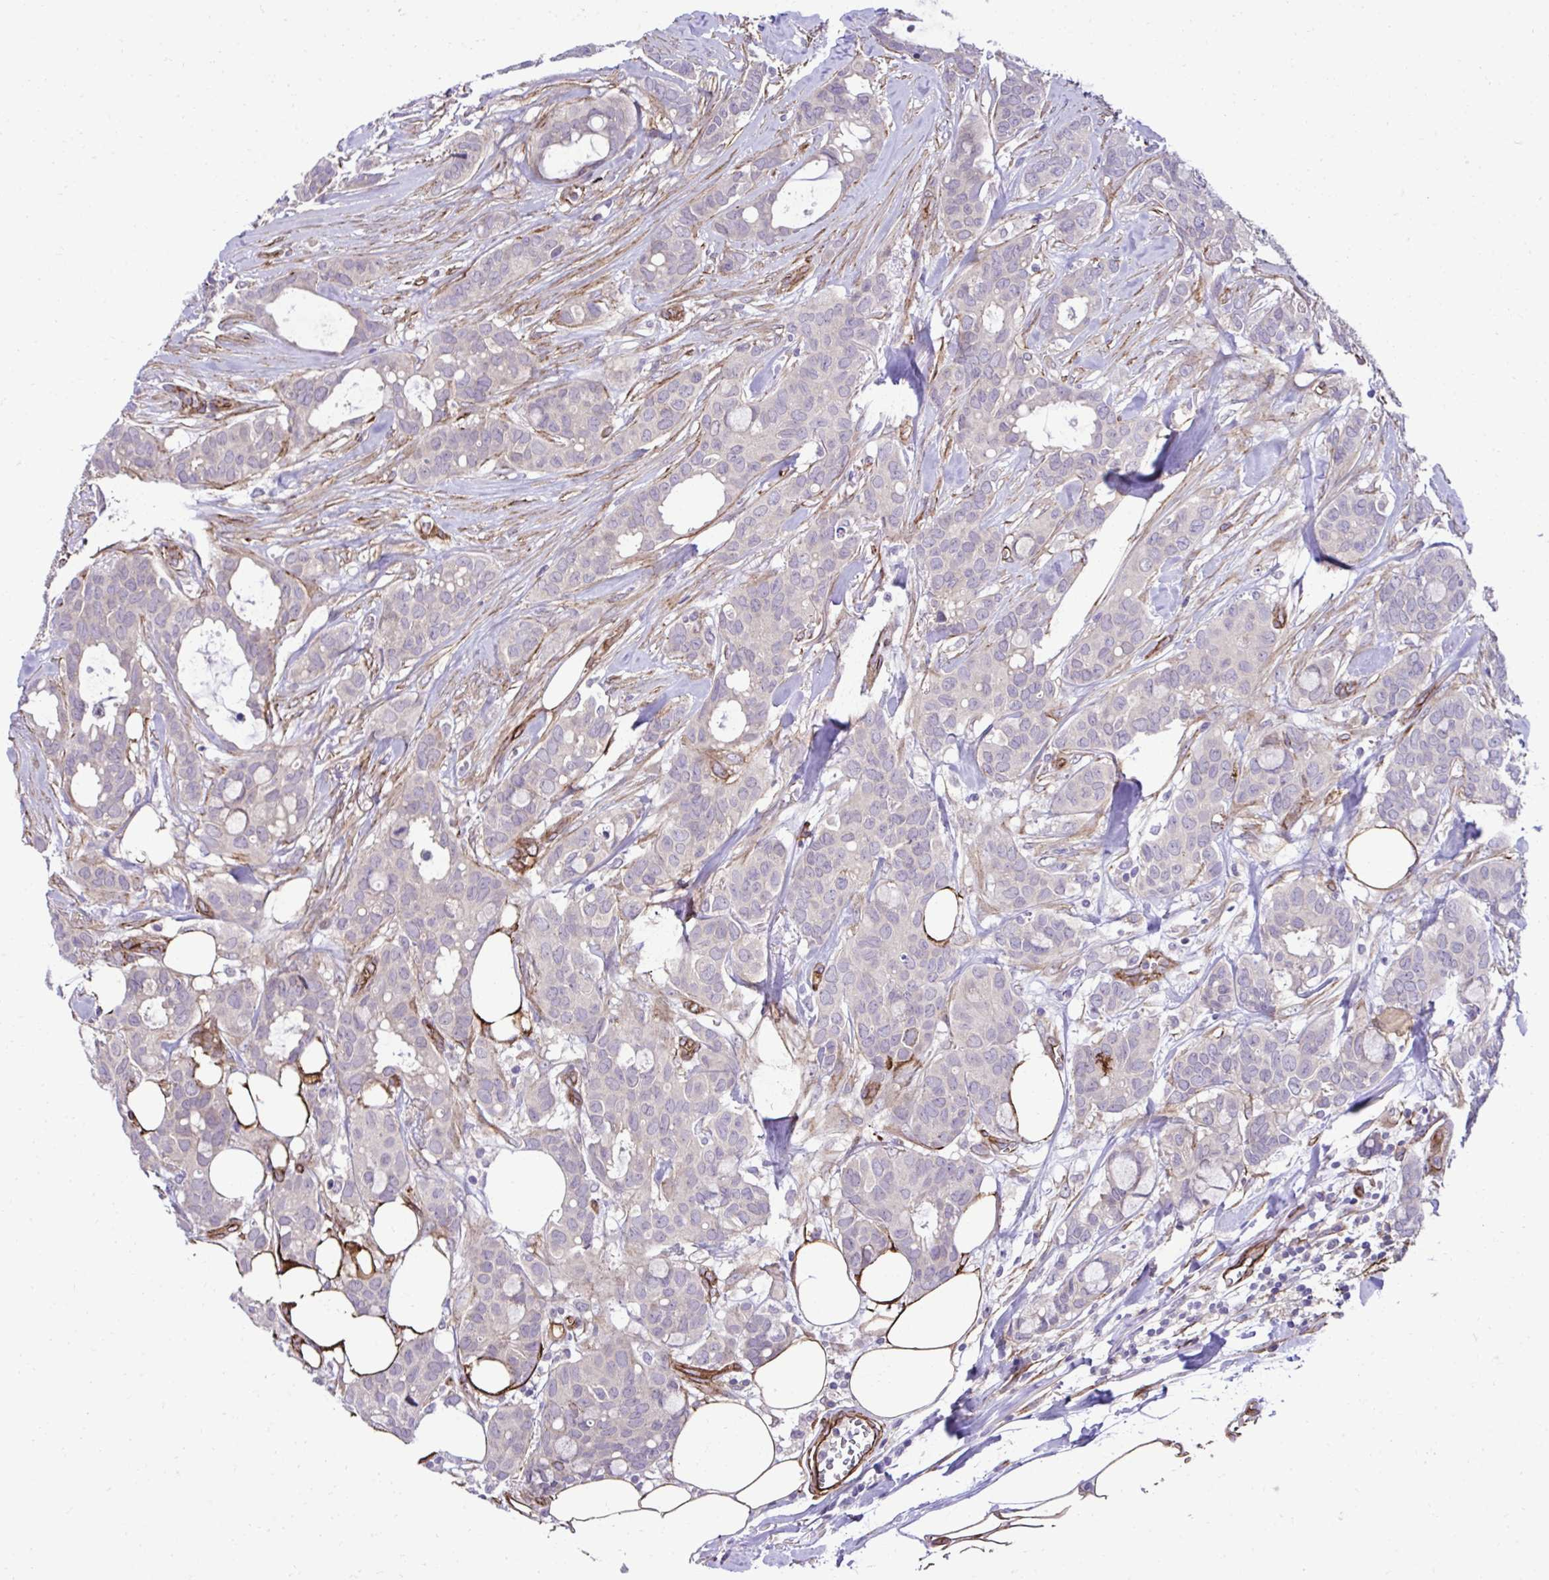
{"staining": {"intensity": "negative", "quantity": "none", "location": "none"}, "tissue": "breast cancer", "cell_type": "Tumor cells", "image_type": "cancer", "snomed": [{"axis": "morphology", "description": "Duct carcinoma"}, {"axis": "topography", "description": "Breast"}], "caption": "High magnification brightfield microscopy of breast cancer stained with DAB (3,3'-diaminobenzidine) (brown) and counterstained with hematoxylin (blue): tumor cells show no significant staining.", "gene": "TRIM52", "patient": {"sex": "female", "age": 84}}